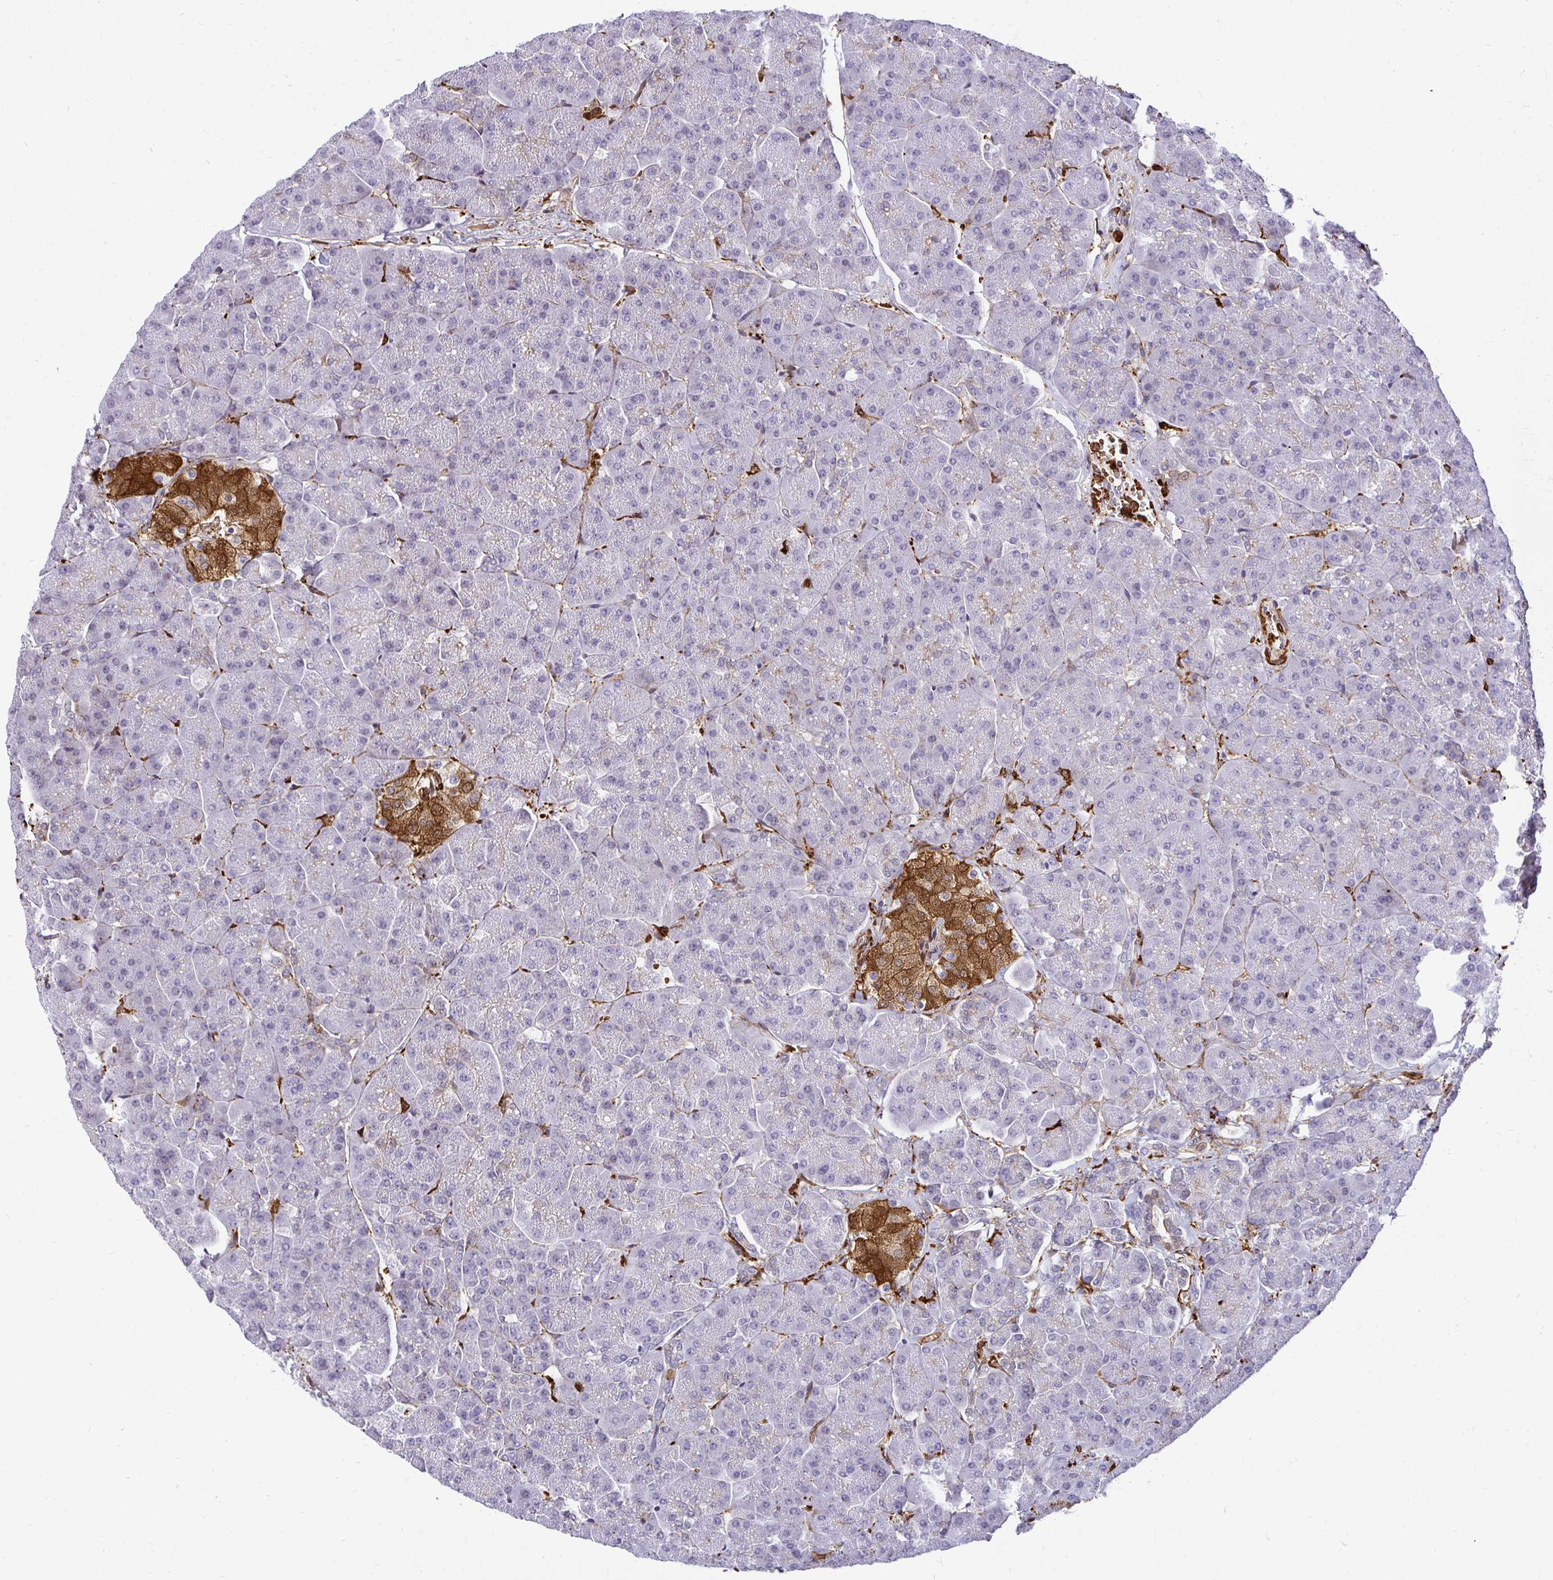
{"staining": {"intensity": "negative", "quantity": "none", "location": "none"}, "tissue": "pancreas", "cell_type": "Exocrine glandular cells", "image_type": "normal", "snomed": [{"axis": "morphology", "description": "Normal tissue, NOS"}, {"axis": "topography", "description": "Pancreas"}, {"axis": "topography", "description": "Peripheral nerve tissue"}], "caption": "This is an IHC micrograph of normal pancreas. There is no staining in exocrine glandular cells.", "gene": "GSN", "patient": {"sex": "male", "age": 54}}